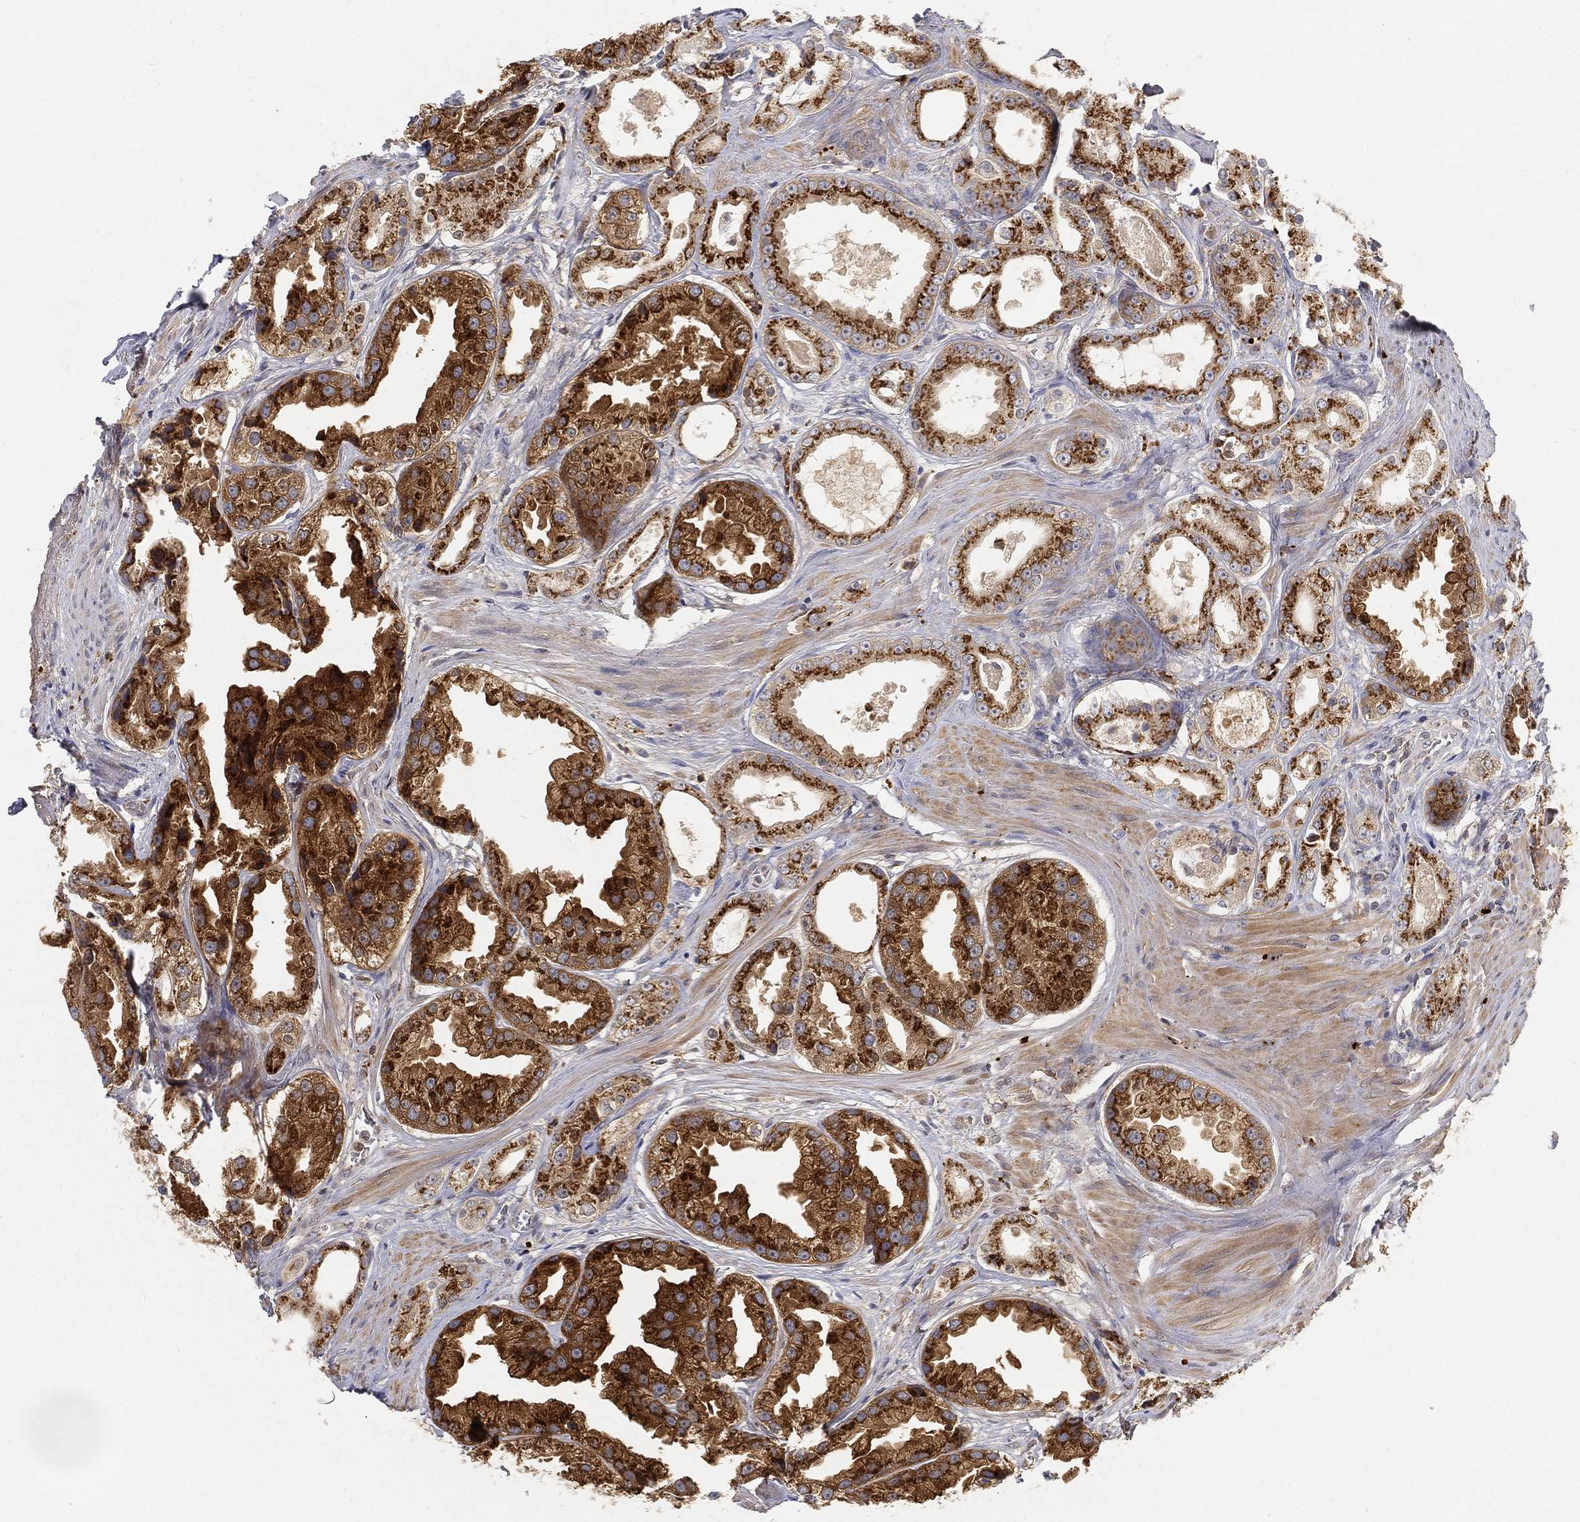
{"staining": {"intensity": "strong", "quantity": ">75%", "location": "cytoplasmic/membranous"}, "tissue": "prostate cancer", "cell_type": "Tumor cells", "image_type": "cancer", "snomed": [{"axis": "morphology", "description": "Adenocarcinoma, NOS"}, {"axis": "topography", "description": "Prostate"}], "caption": "High-power microscopy captured an immunohistochemistry histopathology image of adenocarcinoma (prostate), revealing strong cytoplasmic/membranous positivity in about >75% of tumor cells. The staining is performed using DAB (3,3'-diaminobenzidine) brown chromogen to label protein expression. The nuclei are counter-stained blue using hematoxylin.", "gene": "CTSL", "patient": {"sex": "male", "age": 61}}